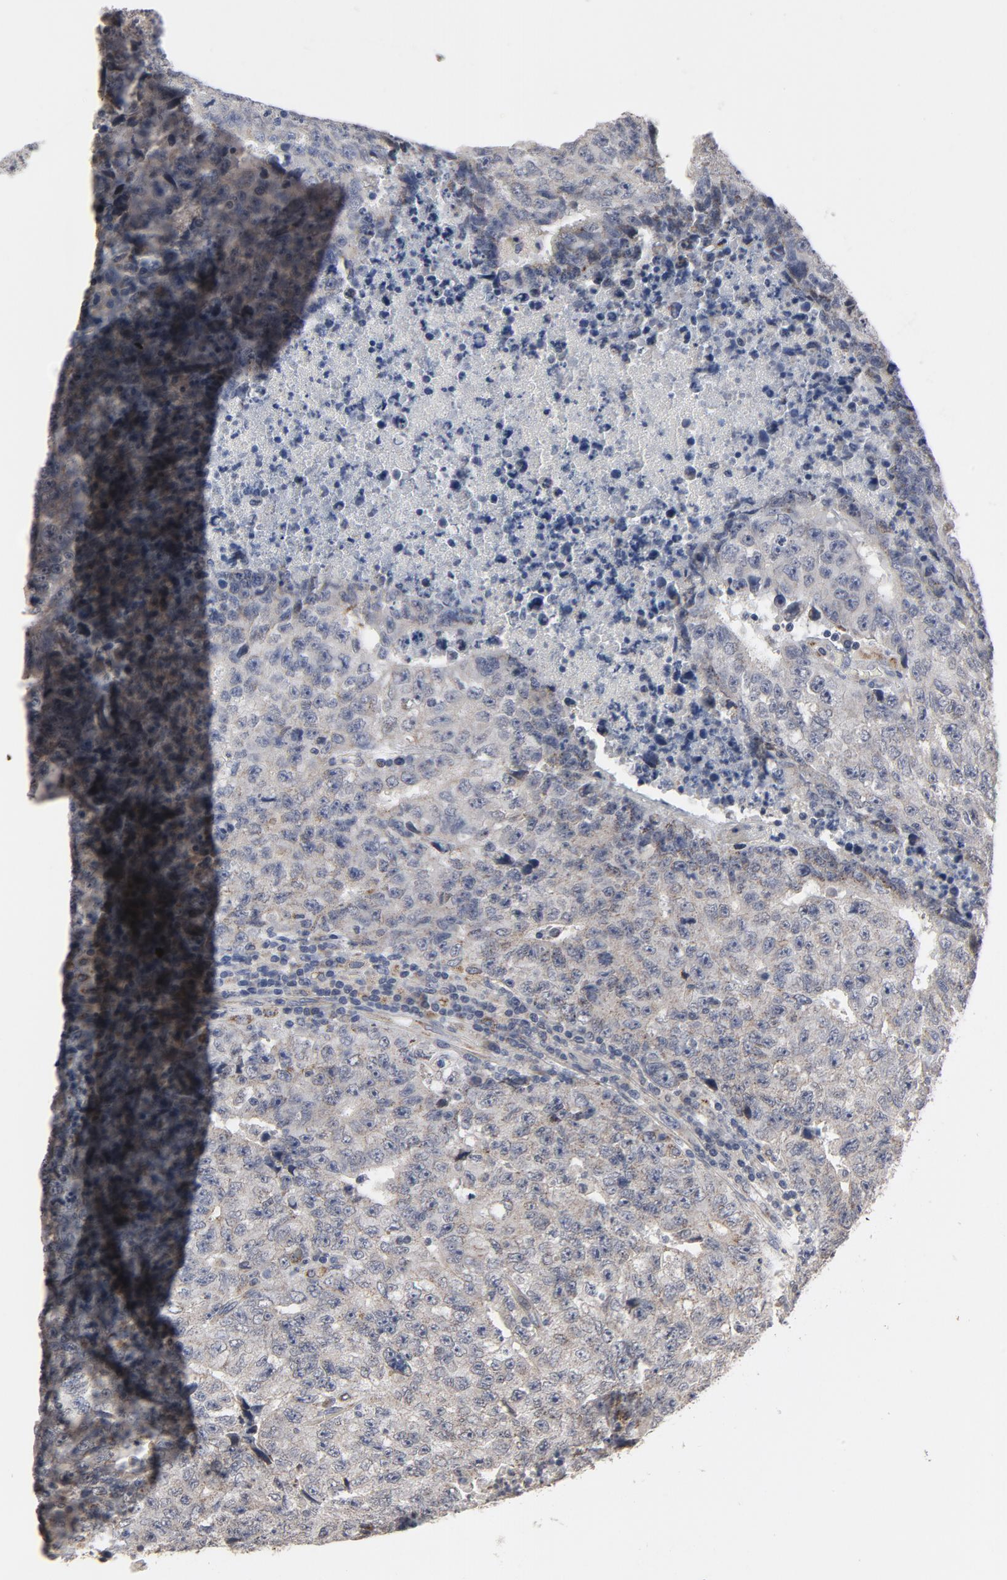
{"staining": {"intensity": "negative", "quantity": "none", "location": "none"}, "tissue": "testis cancer", "cell_type": "Tumor cells", "image_type": "cancer", "snomed": [{"axis": "morphology", "description": "Necrosis, NOS"}, {"axis": "morphology", "description": "Carcinoma, Embryonal, NOS"}, {"axis": "topography", "description": "Testis"}], "caption": "High power microscopy micrograph of an IHC micrograph of testis cancer, revealing no significant positivity in tumor cells.", "gene": "PPP1R1B", "patient": {"sex": "male", "age": 19}}